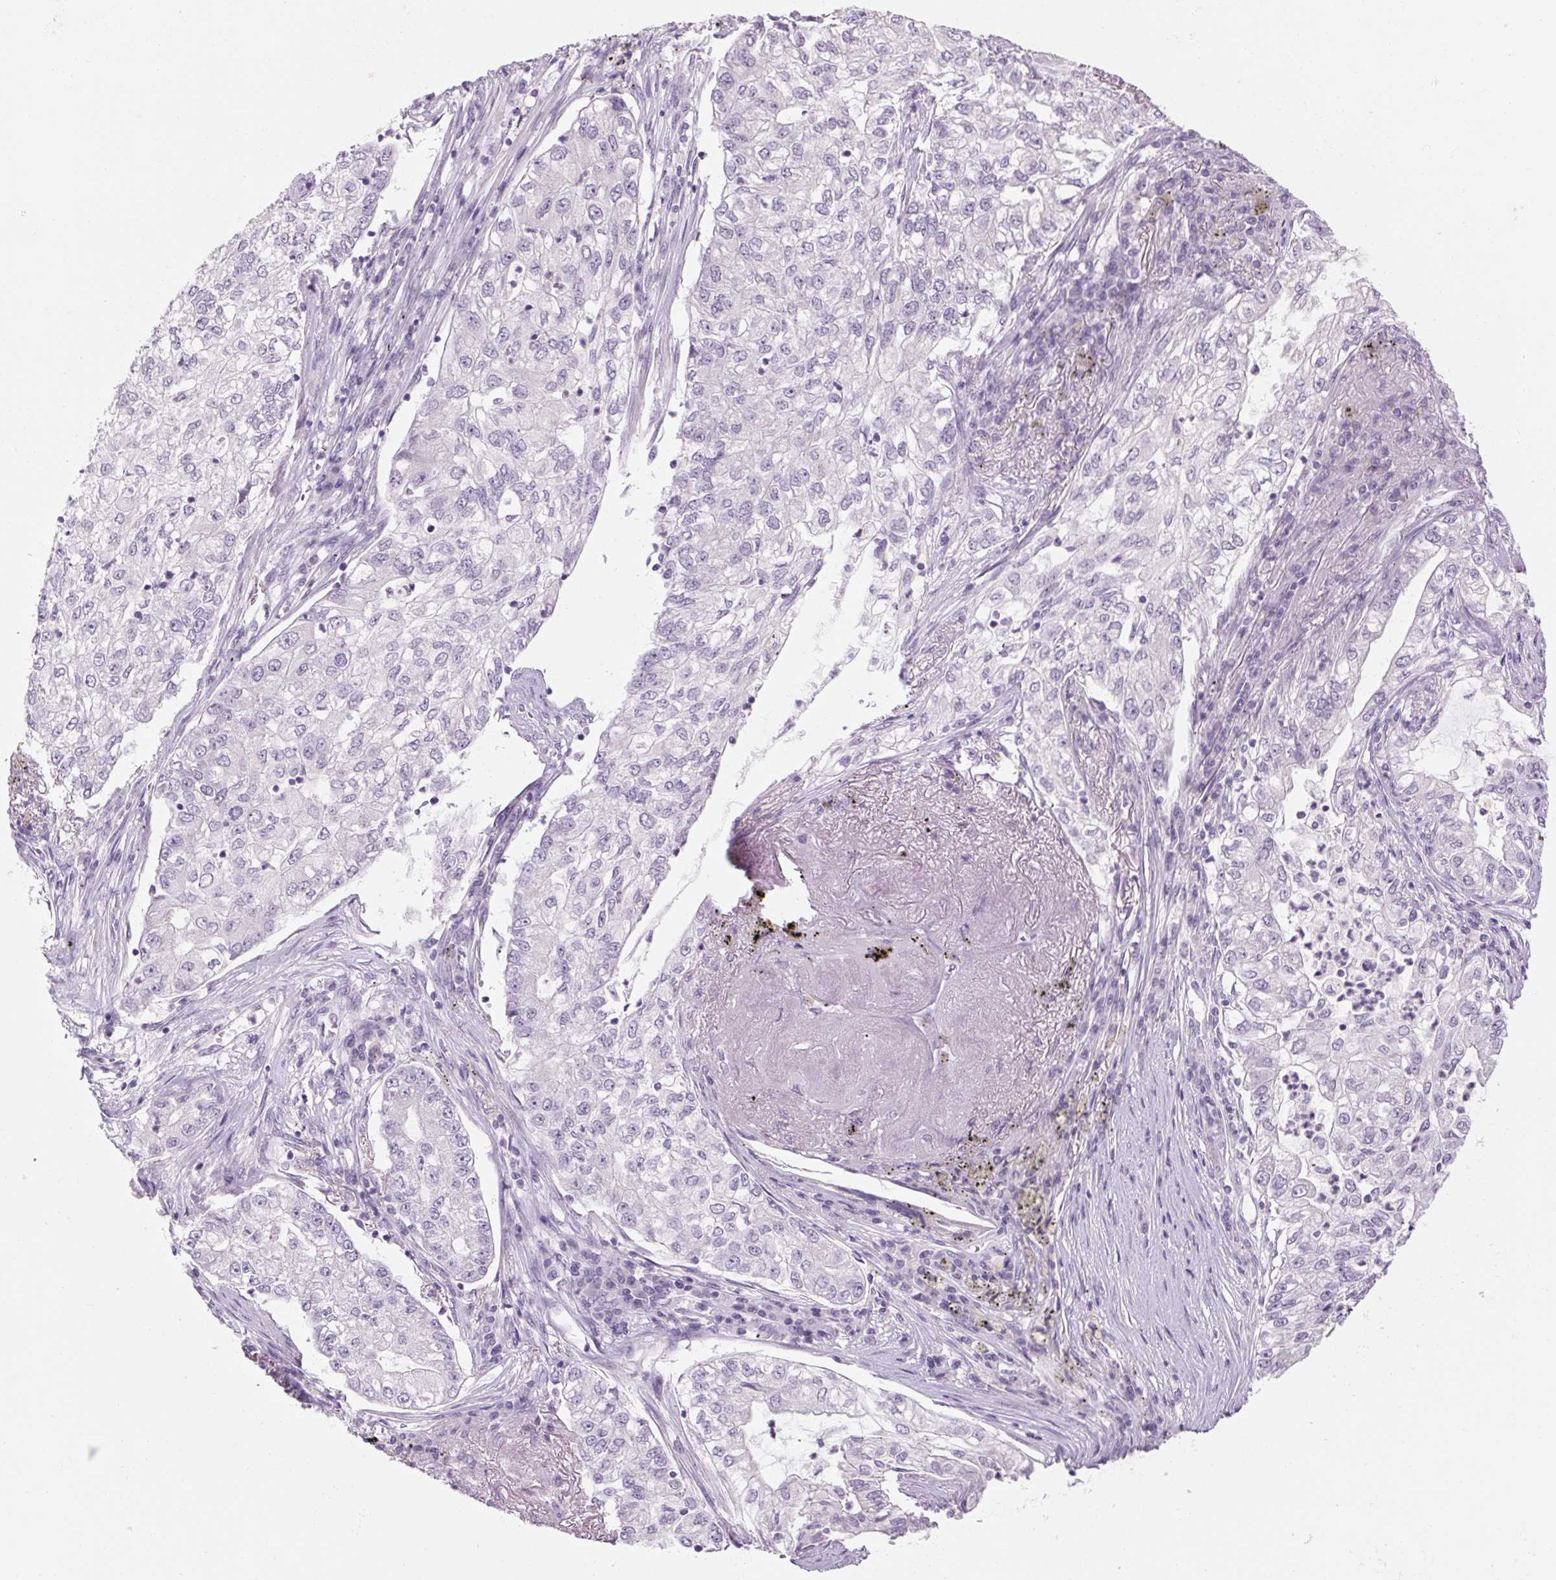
{"staining": {"intensity": "negative", "quantity": "none", "location": "none"}, "tissue": "lung cancer", "cell_type": "Tumor cells", "image_type": "cancer", "snomed": [{"axis": "morphology", "description": "Adenocarcinoma, NOS"}, {"axis": "topography", "description": "Lung"}], "caption": "Immunohistochemistry (IHC) of lung cancer (adenocarcinoma) reveals no expression in tumor cells.", "gene": "RPTN", "patient": {"sex": "female", "age": 73}}